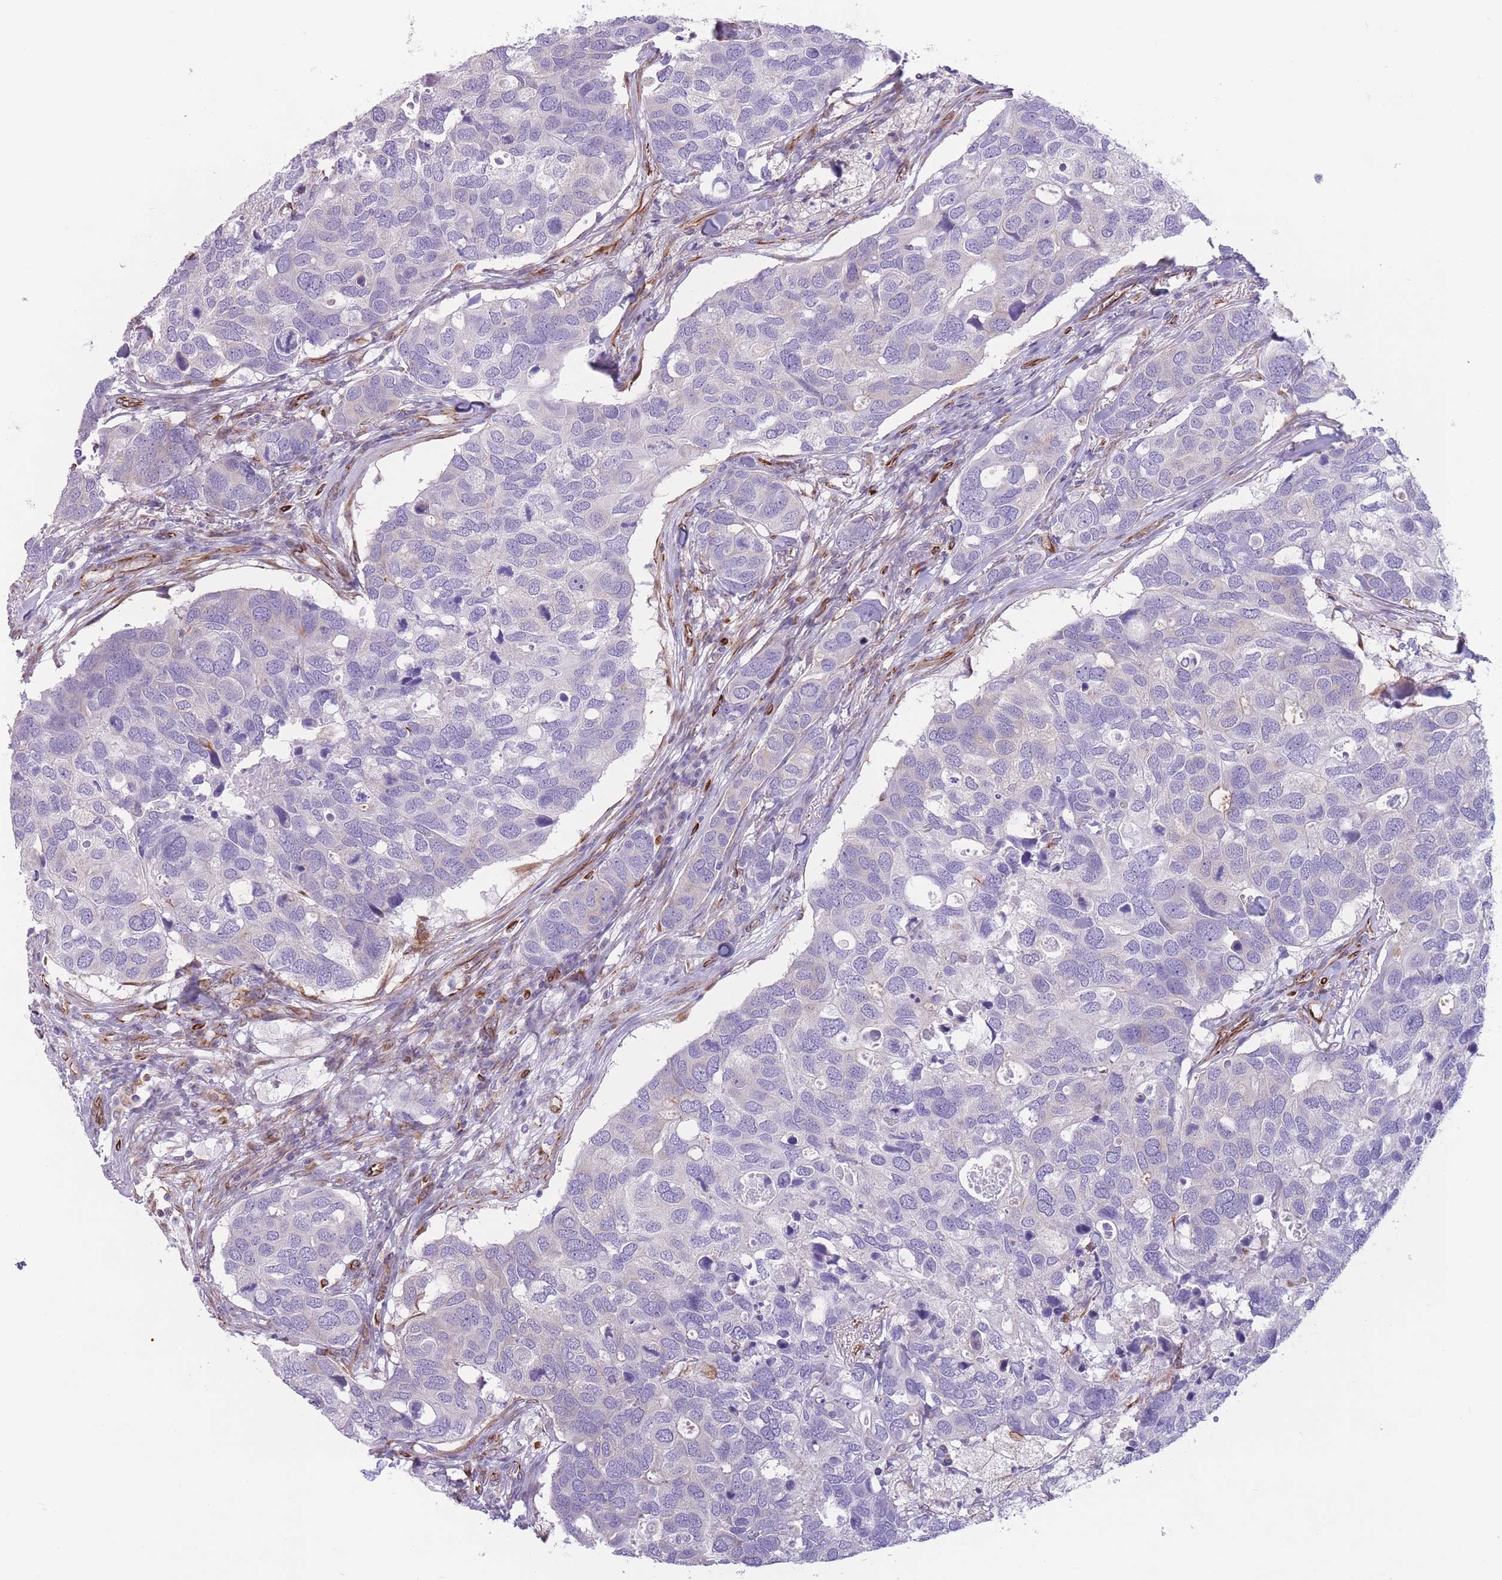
{"staining": {"intensity": "negative", "quantity": "none", "location": "none"}, "tissue": "breast cancer", "cell_type": "Tumor cells", "image_type": "cancer", "snomed": [{"axis": "morphology", "description": "Duct carcinoma"}, {"axis": "topography", "description": "Breast"}], "caption": "There is no significant staining in tumor cells of breast cancer.", "gene": "PTCD1", "patient": {"sex": "female", "age": 83}}